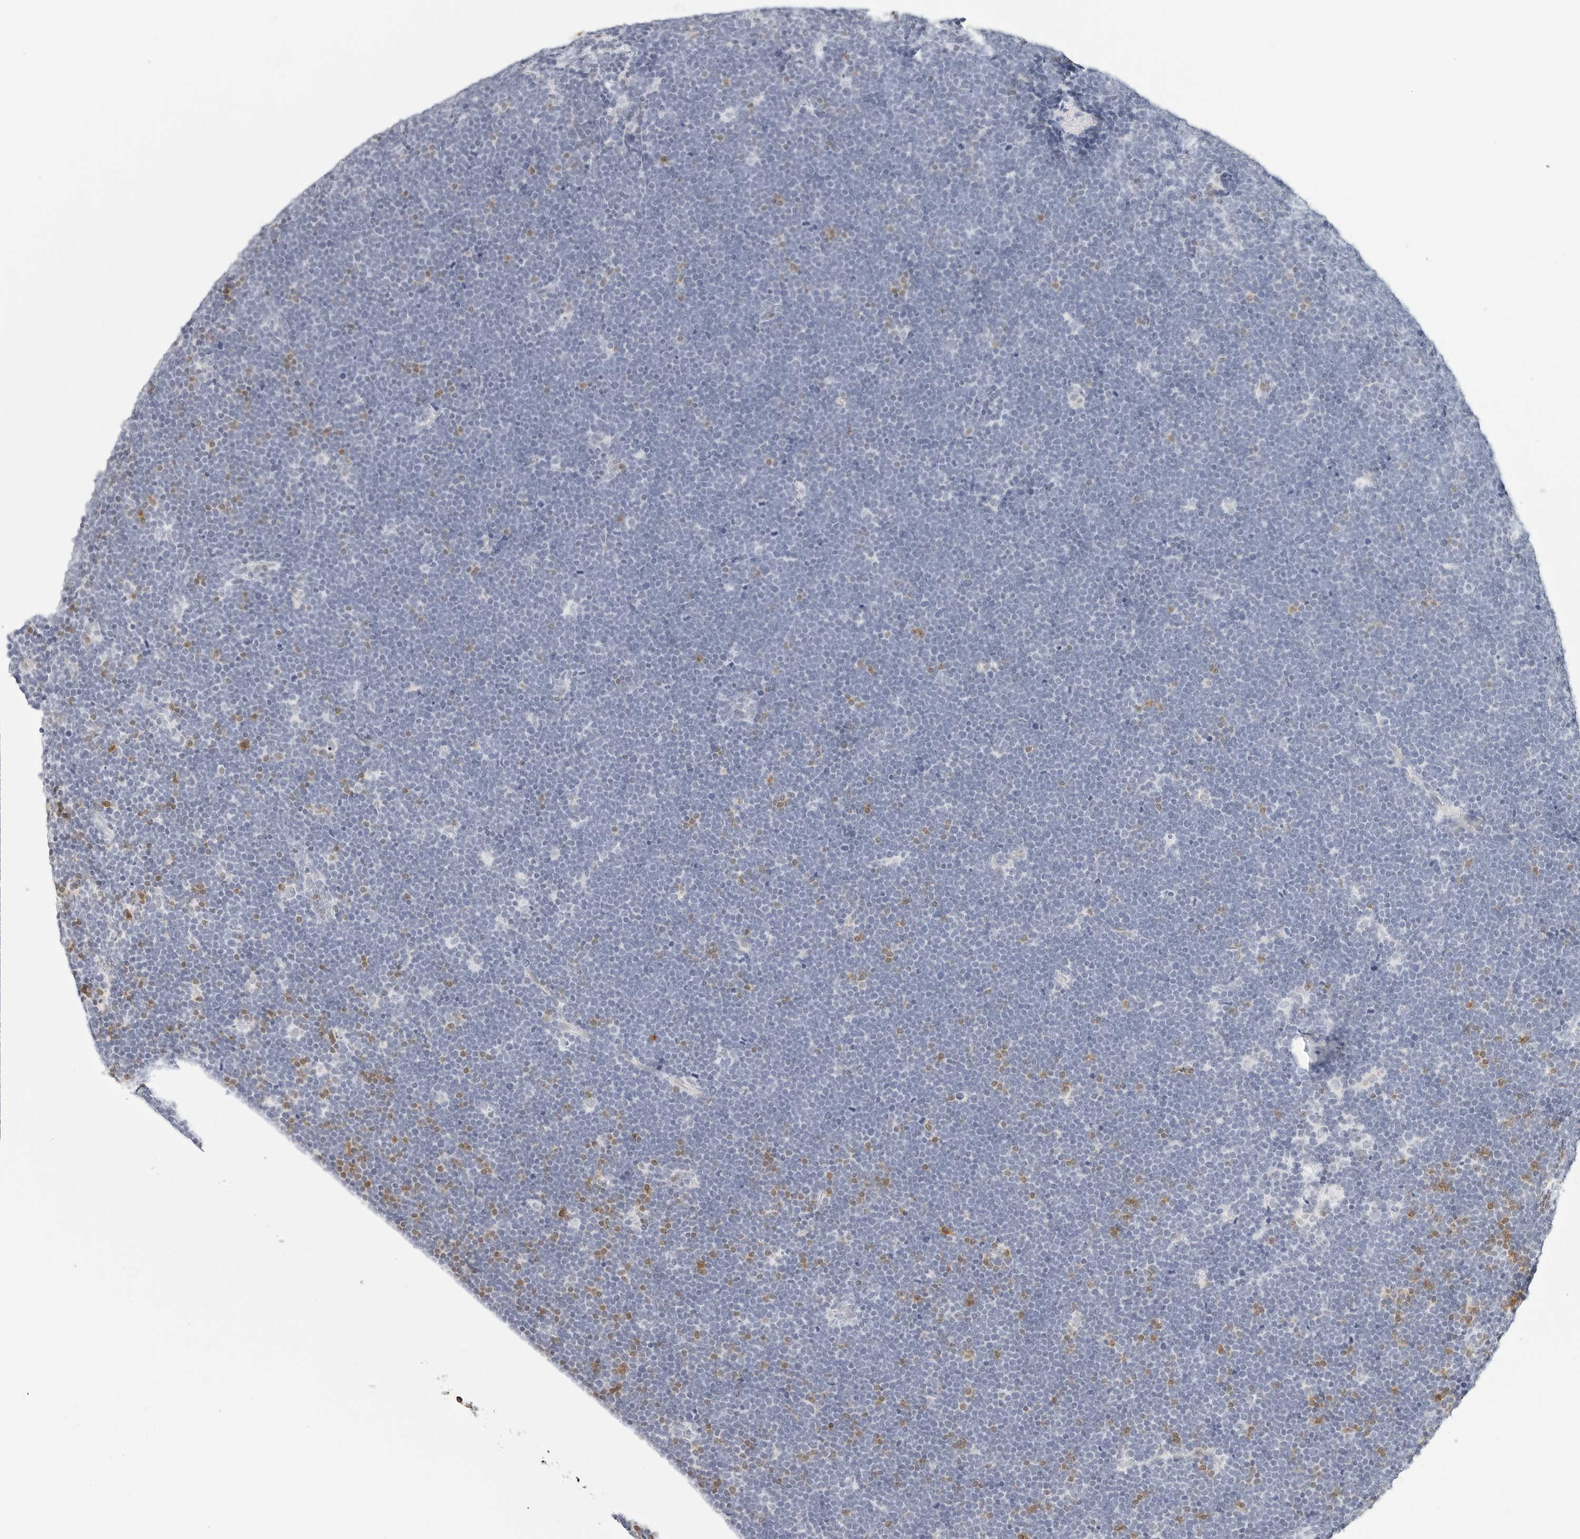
{"staining": {"intensity": "negative", "quantity": "none", "location": "none"}, "tissue": "lymphoma", "cell_type": "Tumor cells", "image_type": "cancer", "snomed": [{"axis": "morphology", "description": "Malignant lymphoma, non-Hodgkin's type, High grade"}, {"axis": "topography", "description": "Lymph node"}], "caption": "Immunohistochemistry micrograph of neoplastic tissue: human lymphoma stained with DAB (3,3'-diaminobenzidine) displays no significant protein staining in tumor cells.", "gene": "CD22", "patient": {"sex": "male", "age": 13}}